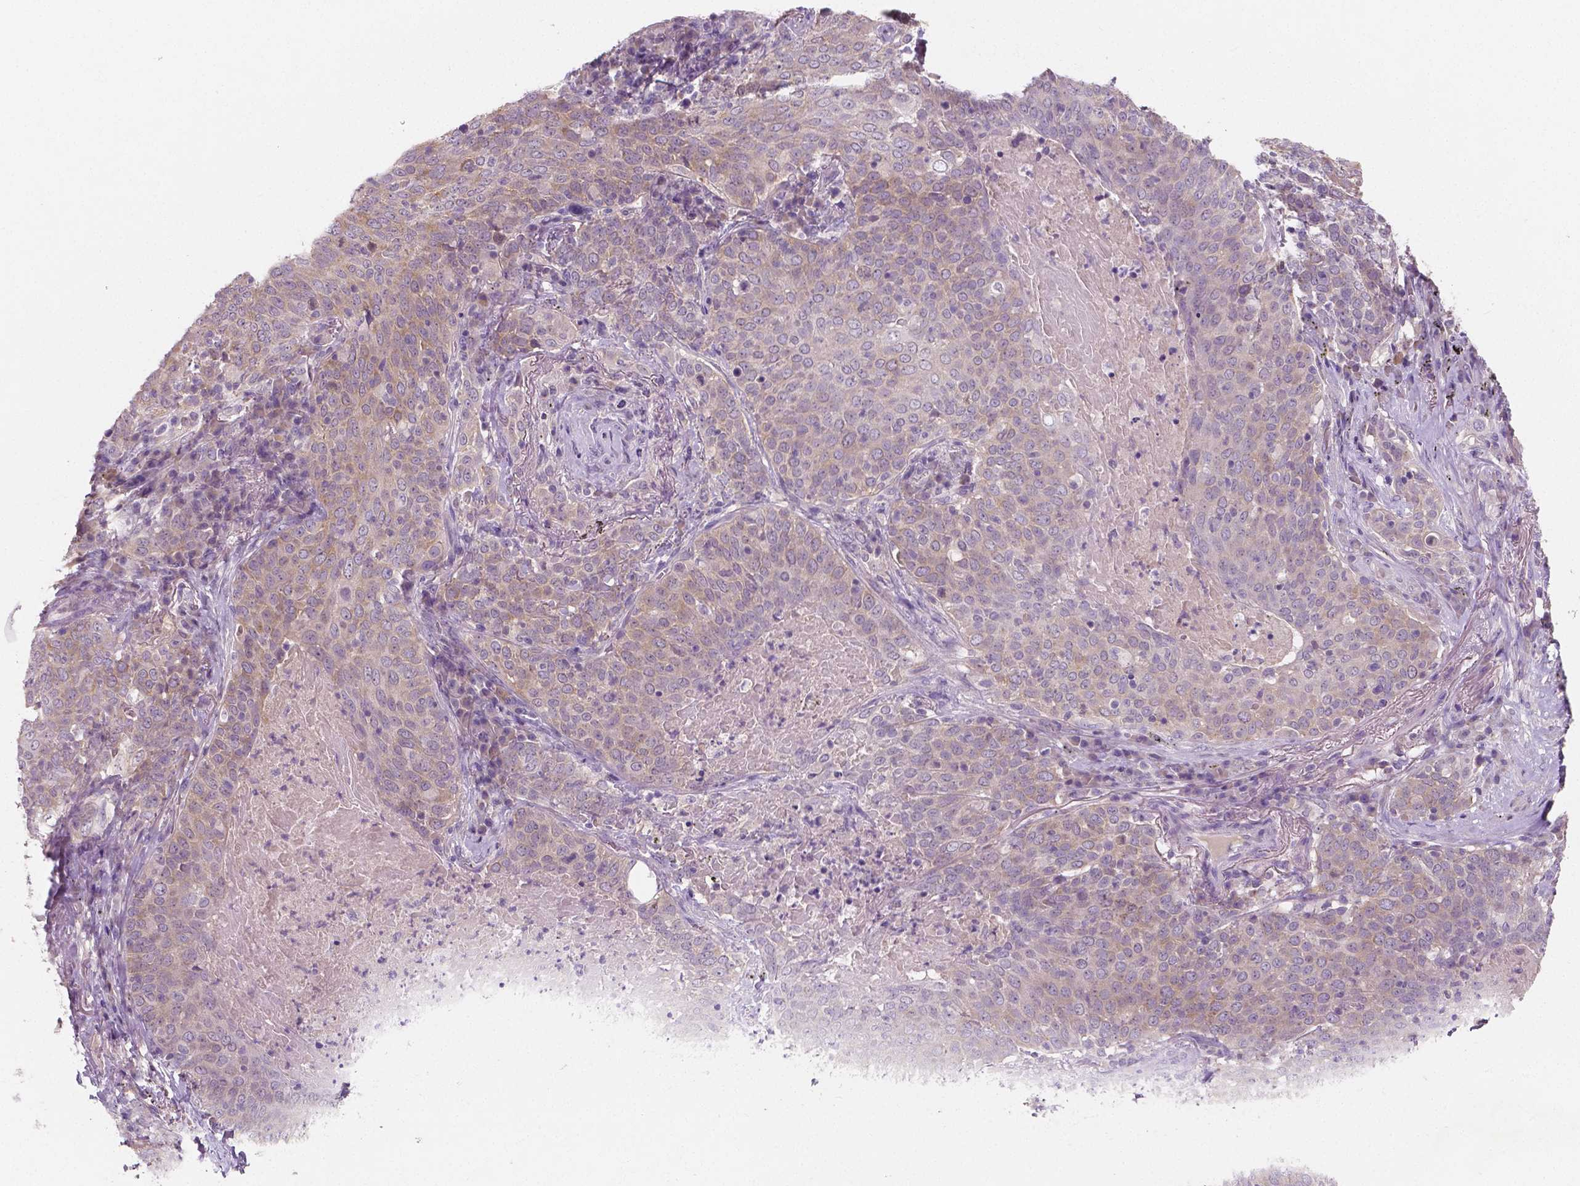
{"staining": {"intensity": "weak", "quantity": "<25%", "location": "cytoplasmic/membranous"}, "tissue": "lung cancer", "cell_type": "Tumor cells", "image_type": "cancer", "snomed": [{"axis": "morphology", "description": "Squamous cell carcinoma, NOS"}, {"axis": "topography", "description": "Lung"}], "caption": "Human lung cancer (squamous cell carcinoma) stained for a protein using IHC displays no positivity in tumor cells.", "gene": "LSM14B", "patient": {"sex": "male", "age": 82}}